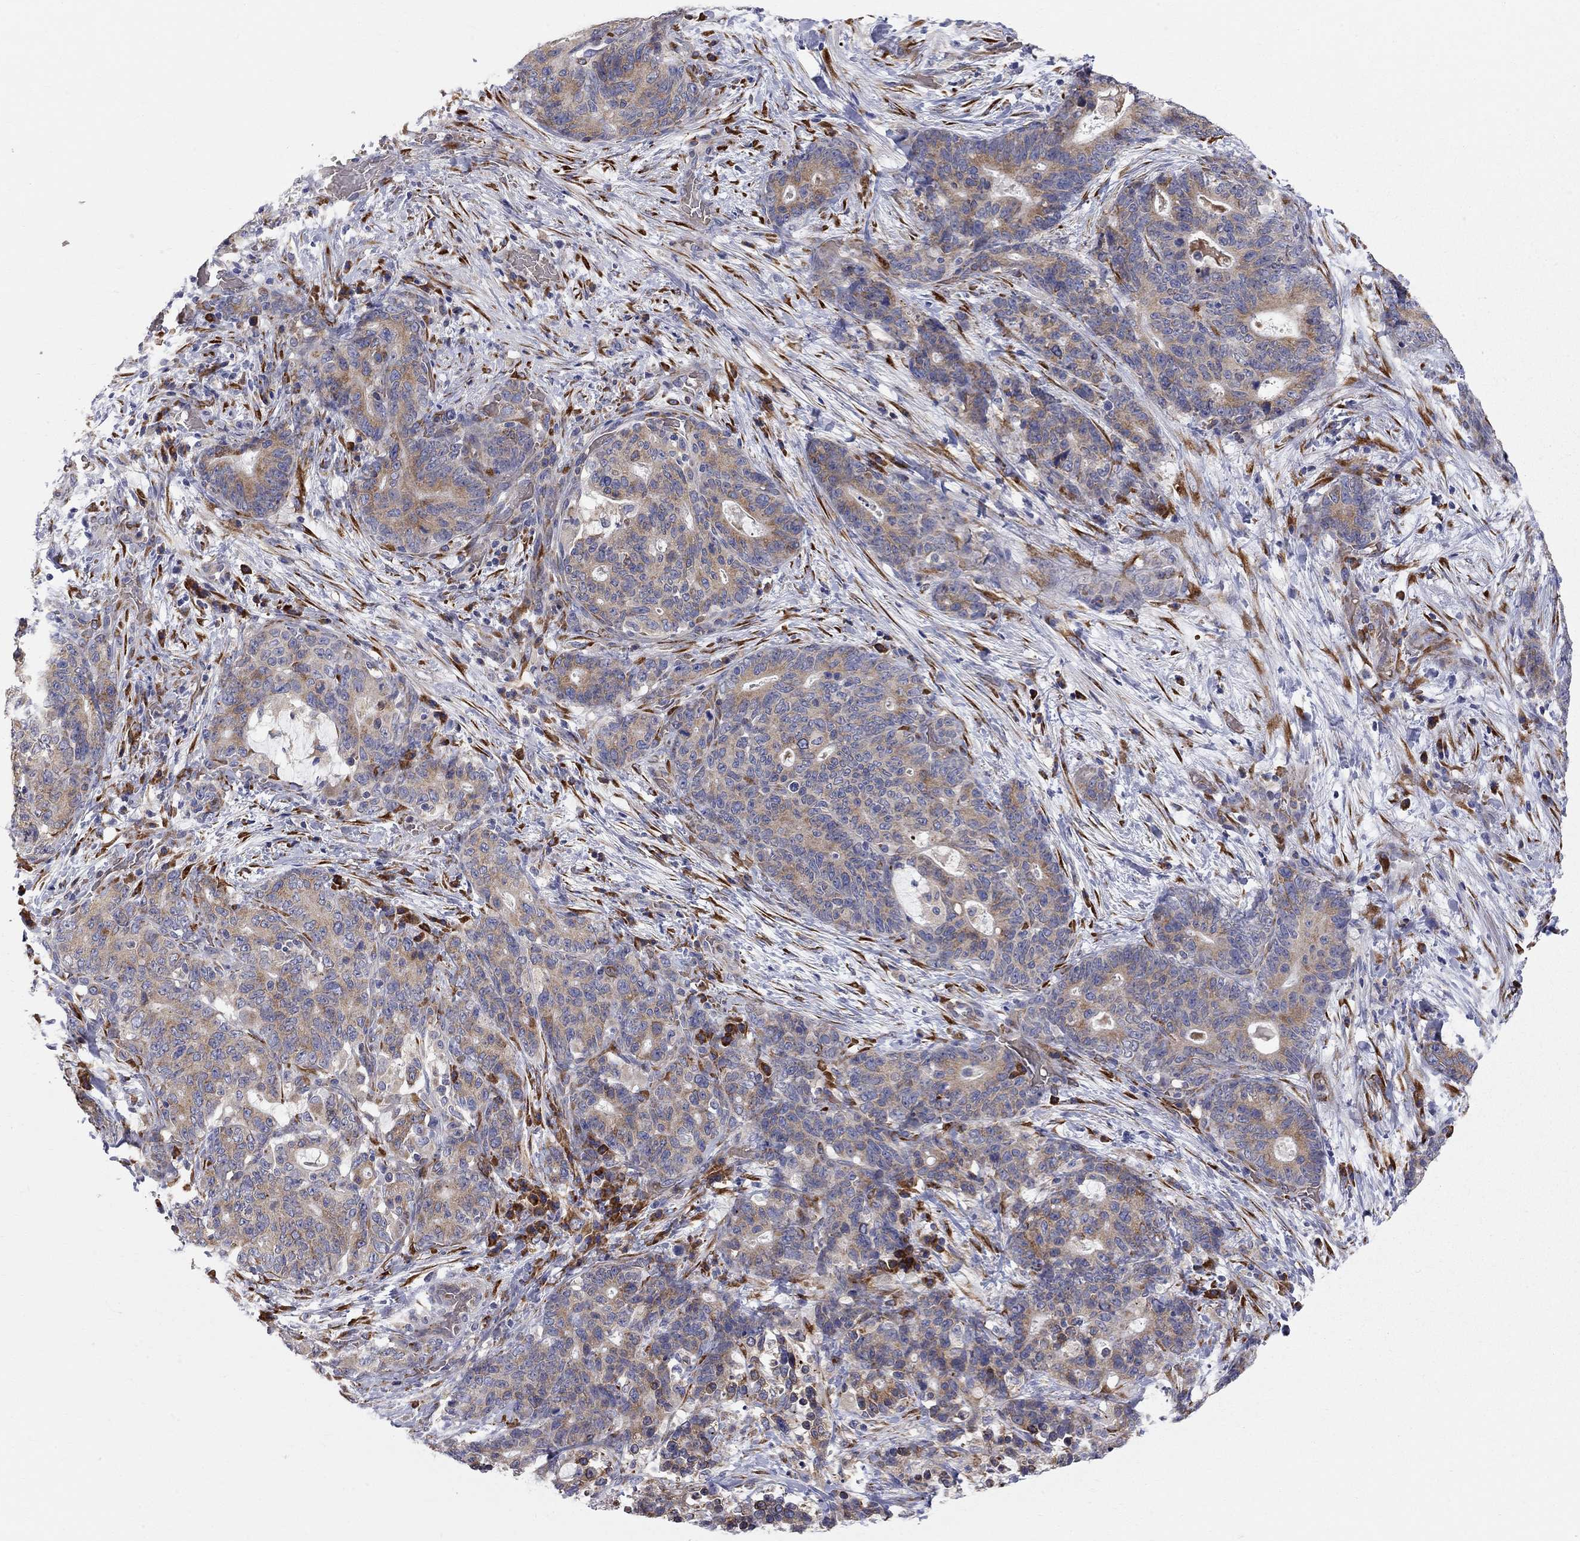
{"staining": {"intensity": "moderate", "quantity": "25%-75%", "location": "cytoplasmic/membranous"}, "tissue": "stomach cancer", "cell_type": "Tumor cells", "image_type": "cancer", "snomed": [{"axis": "morphology", "description": "Normal tissue, NOS"}, {"axis": "morphology", "description": "Adenocarcinoma, NOS"}, {"axis": "topography", "description": "Stomach"}], "caption": "Moderate cytoplasmic/membranous positivity is seen in approximately 25%-75% of tumor cells in stomach adenocarcinoma.", "gene": "CASTOR1", "patient": {"sex": "female", "age": 64}}